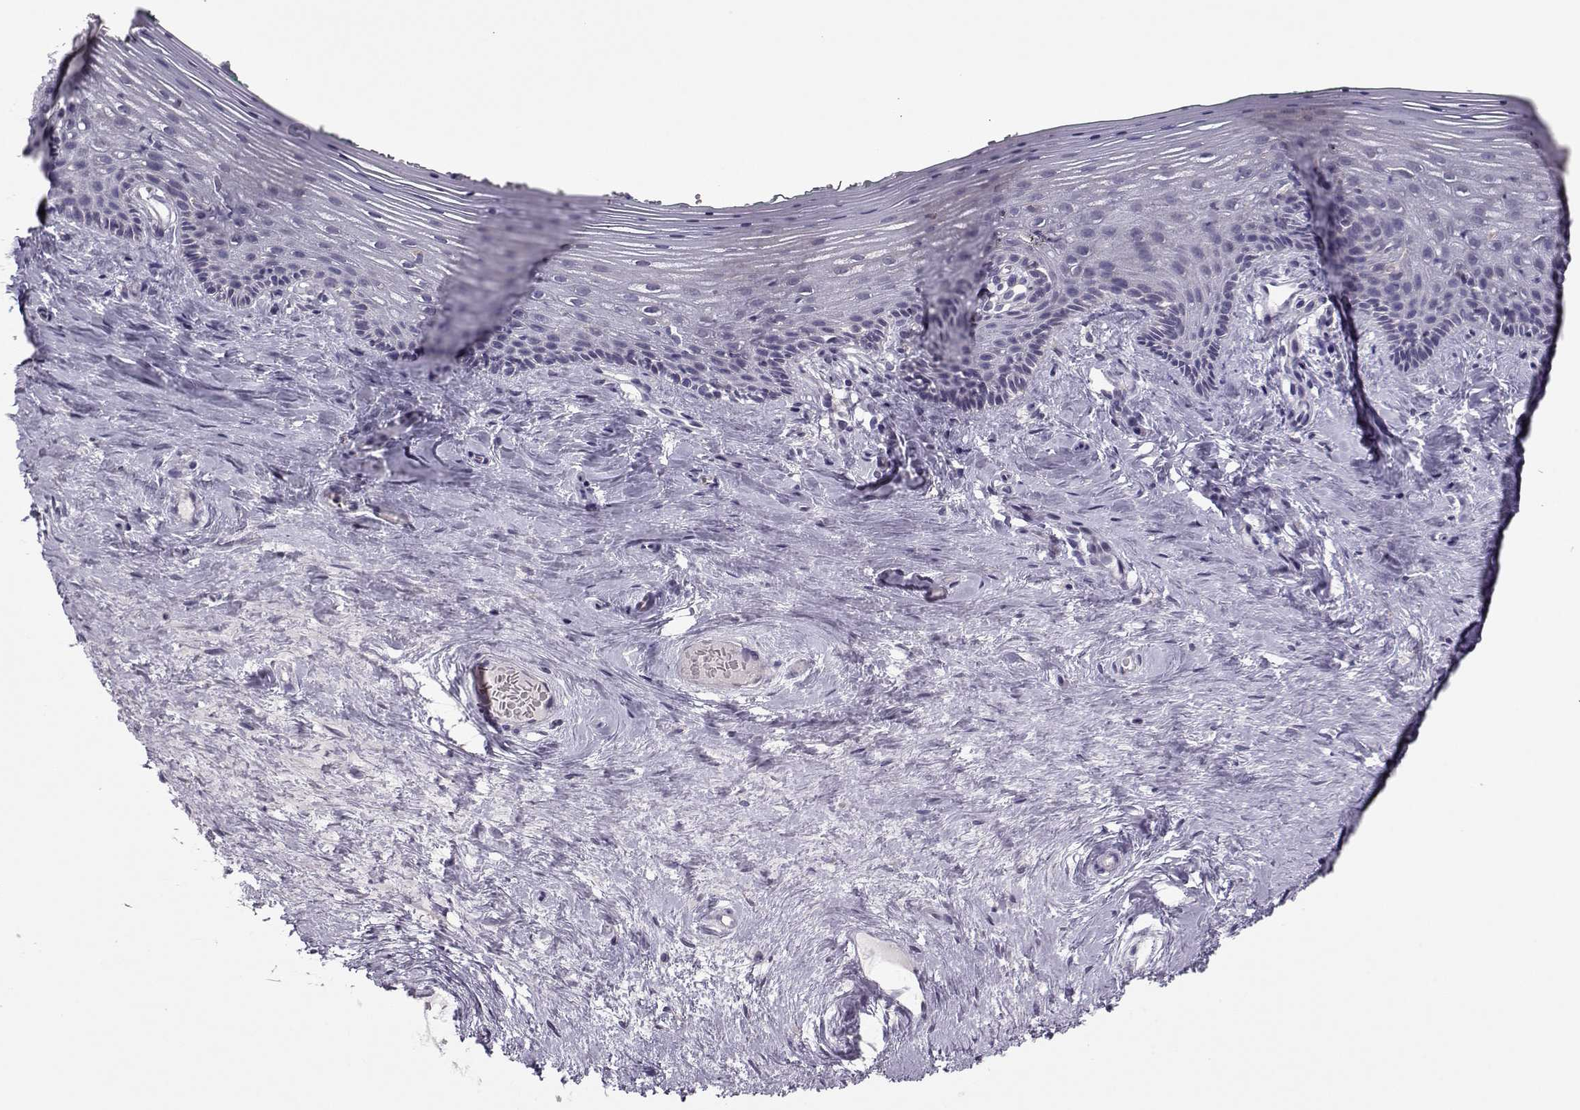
{"staining": {"intensity": "negative", "quantity": "none", "location": "none"}, "tissue": "vagina", "cell_type": "Squamous epithelial cells", "image_type": "normal", "snomed": [{"axis": "morphology", "description": "Normal tissue, NOS"}, {"axis": "topography", "description": "Vagina"}], "caption": "The histopathology image reveals no significant positivity in squamous epithelial cells of vagina. (Immunohistochemistry (ihc), brightfield microscopy, high magnification).", "gene": "FCAMR", "patient": {"sex": "female", "age": 45}}